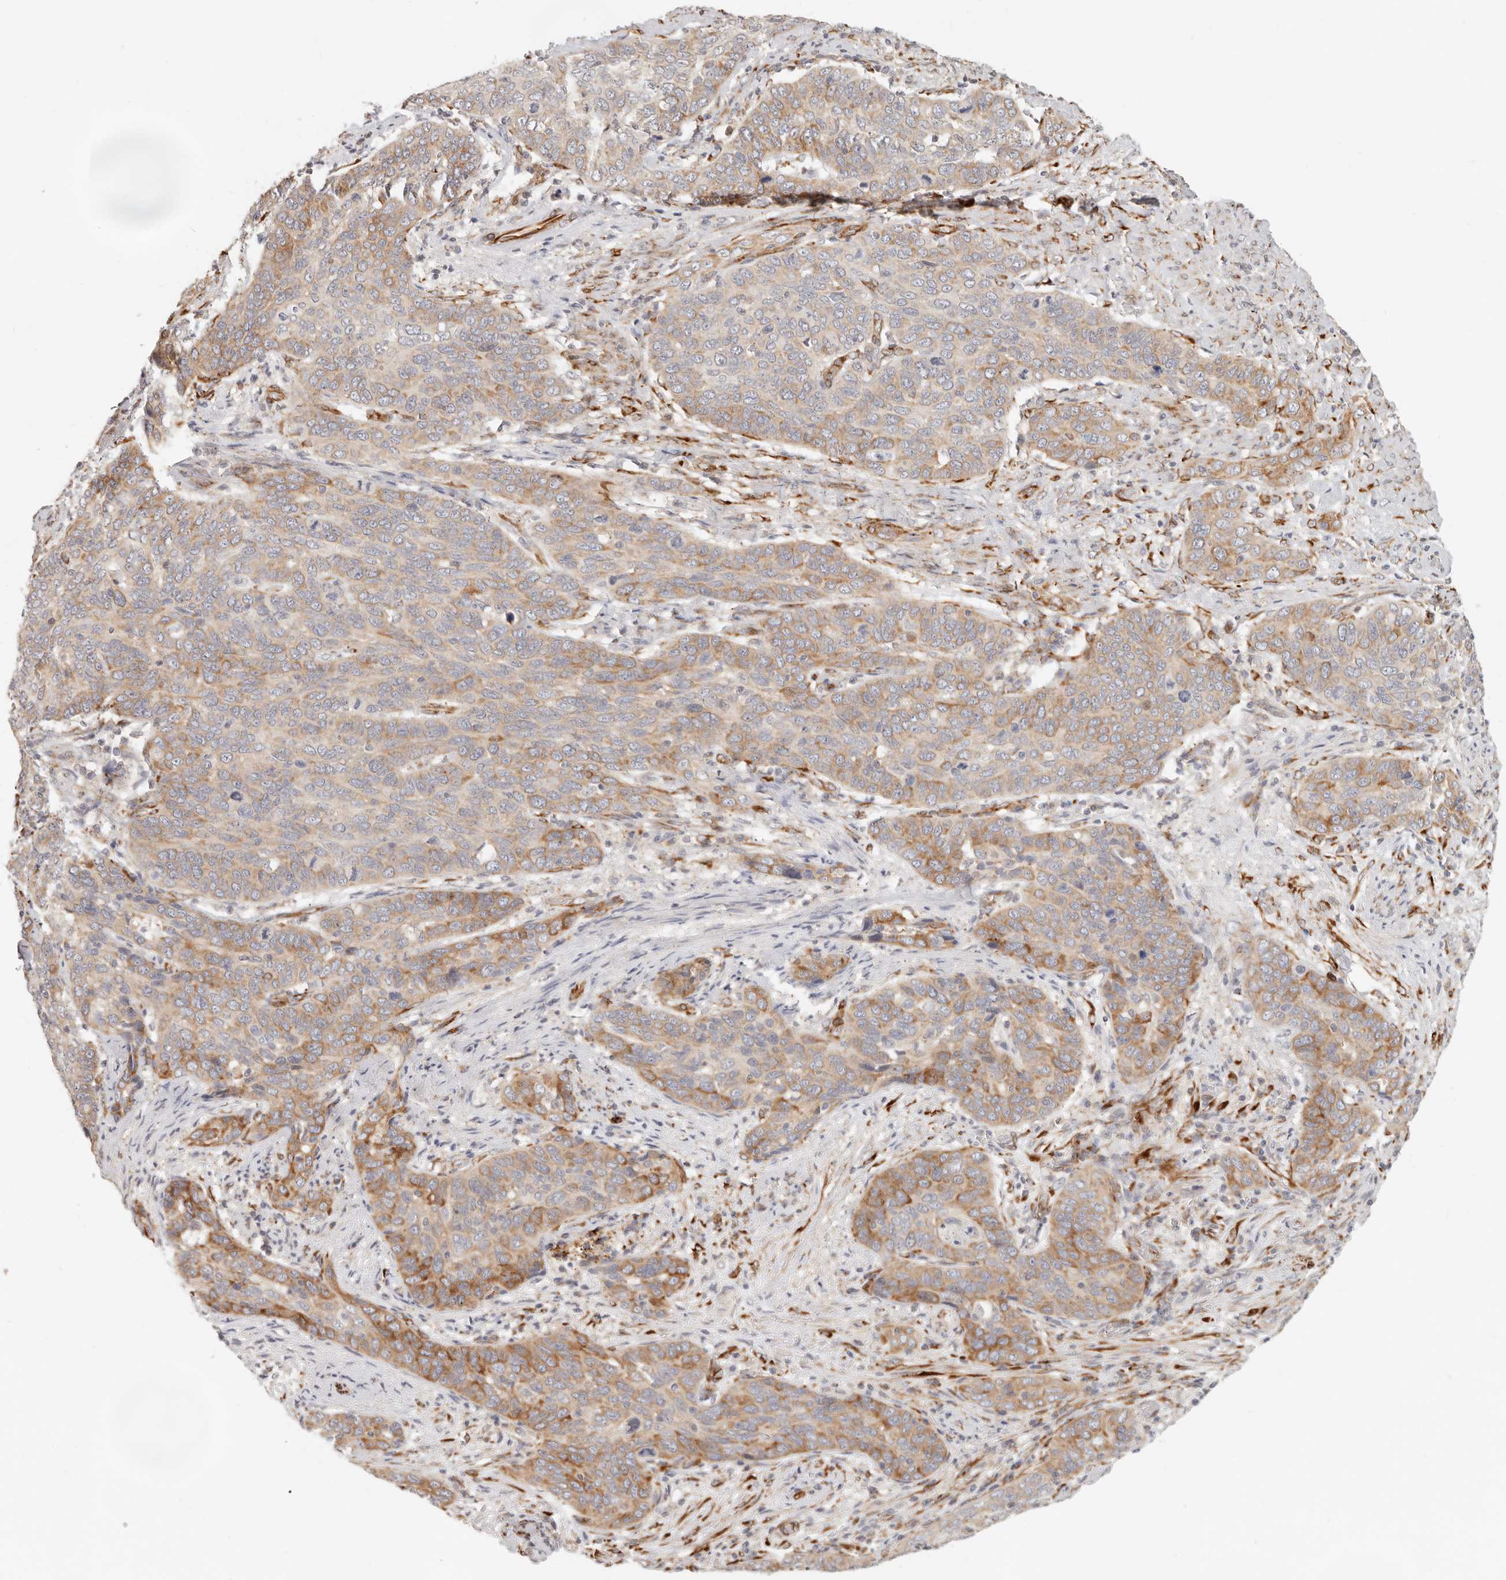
{"staining": {"intensity": "moderate", "quantity": ">75%", "location": "cytoplasmic/membranous"}, "tissue": "cervical cancer", "cell_type": "Tumor cells", "image_type": "cancer", "snomed": [{"axis": "morphology", "description": "Squamous cell carcinoma, NOS"}, {"axis": "topography", "description": "Cervix"}], "caption": "Immunohistochemistry of human cervical squamous cell carcinoma shows medium levels of moderate cytoplasmic/membranous positivity in approximately >75% of tumor cells.", "gene": "SASS6", "patient": {"sex": "female", "age": 60}}